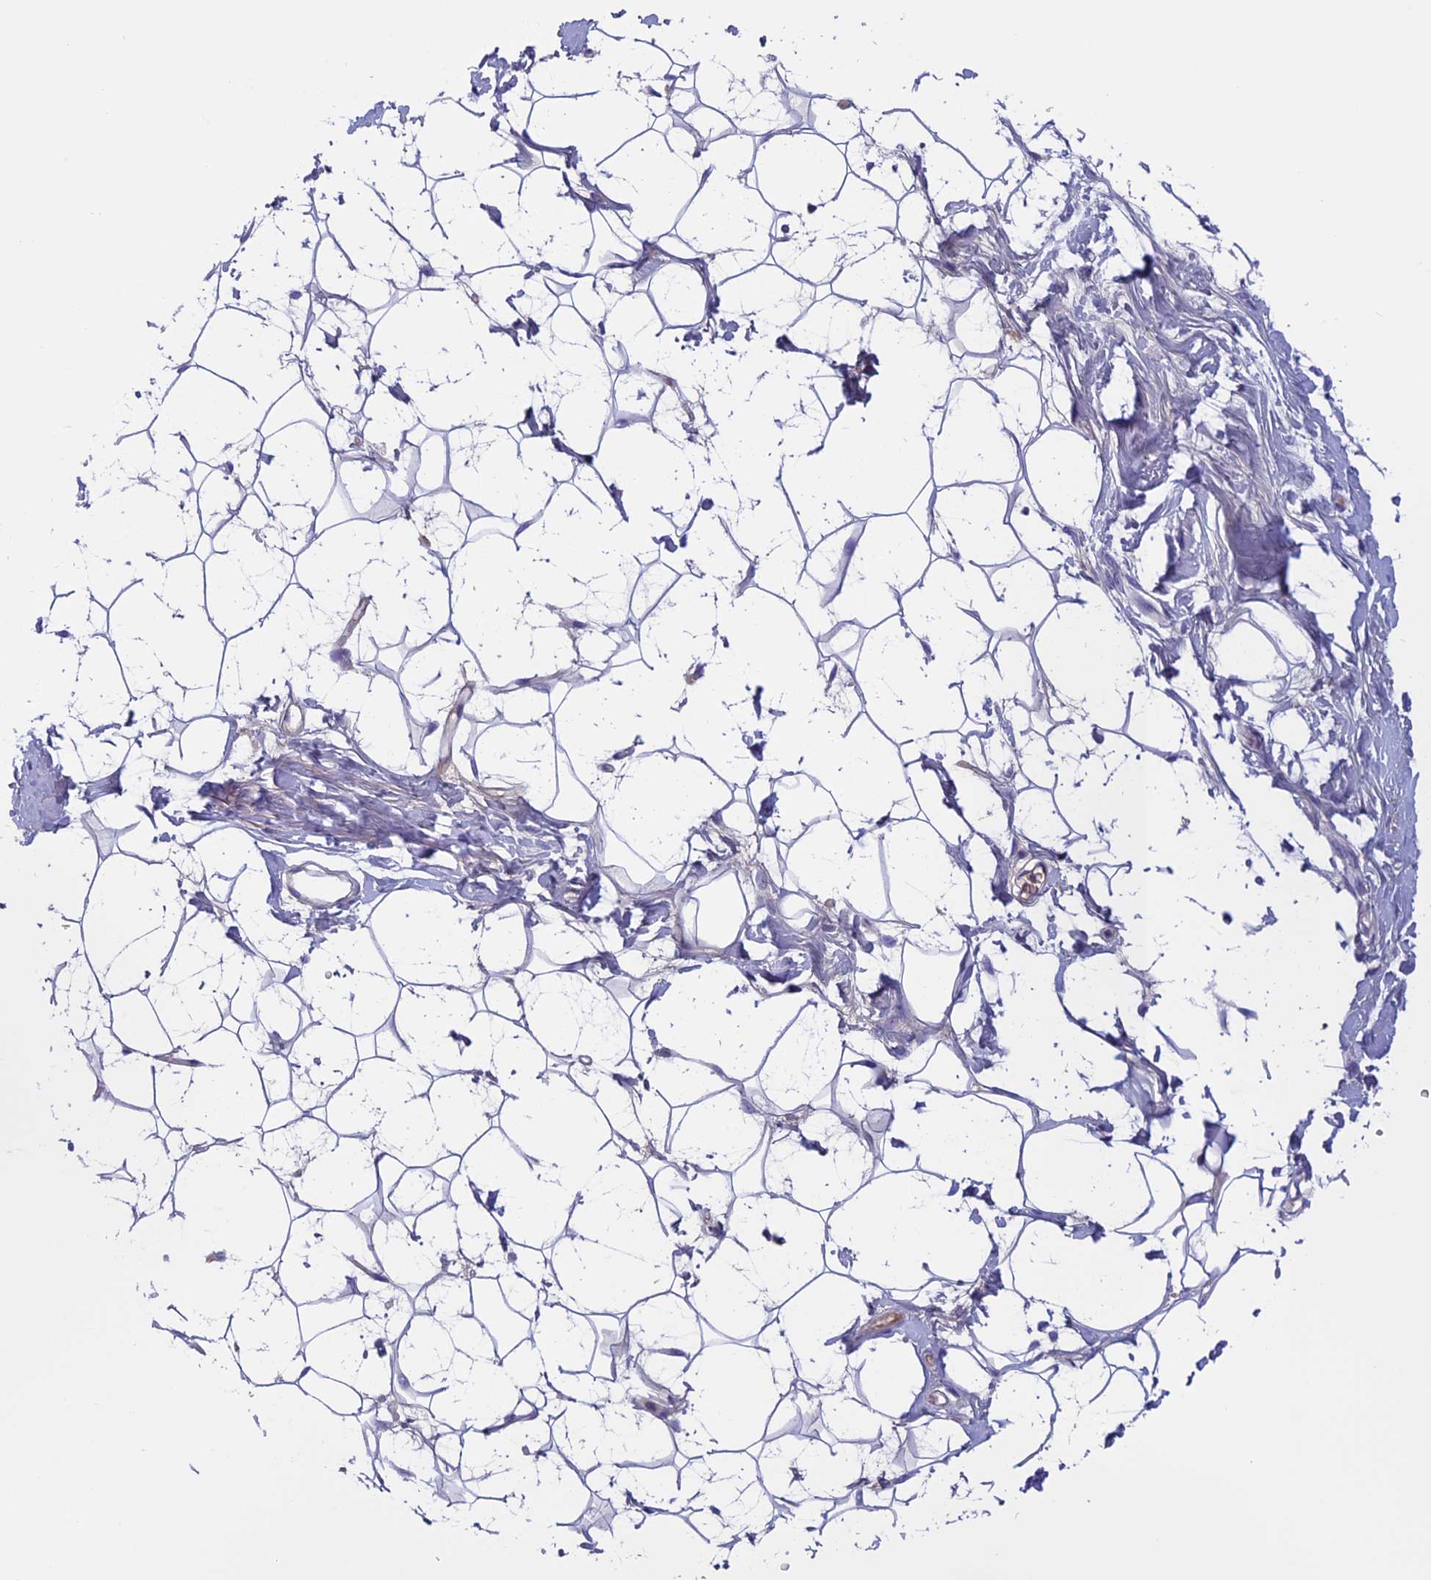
{"staining": {"intensity": "weak", "quantity": "25%-75%", "location": "cytoplasmic/membranous"}, "tissue": "adipose tissue", "cell_type": "Adipocytes", "image_type": "normal", "snomed": [{"axis": "morphology", "description": "Normal tissue, NOS"}, {"axis": "topography", "description": "Breast"}], "caption": "Human adipose tissue stained with a brown dye exhibits weak cytoplasmic/membranous positive staining in approximately 25%-75% of adipocytes.", "gene": "ANGPTL2", "patient": {"sex": "female", "age": 26}}